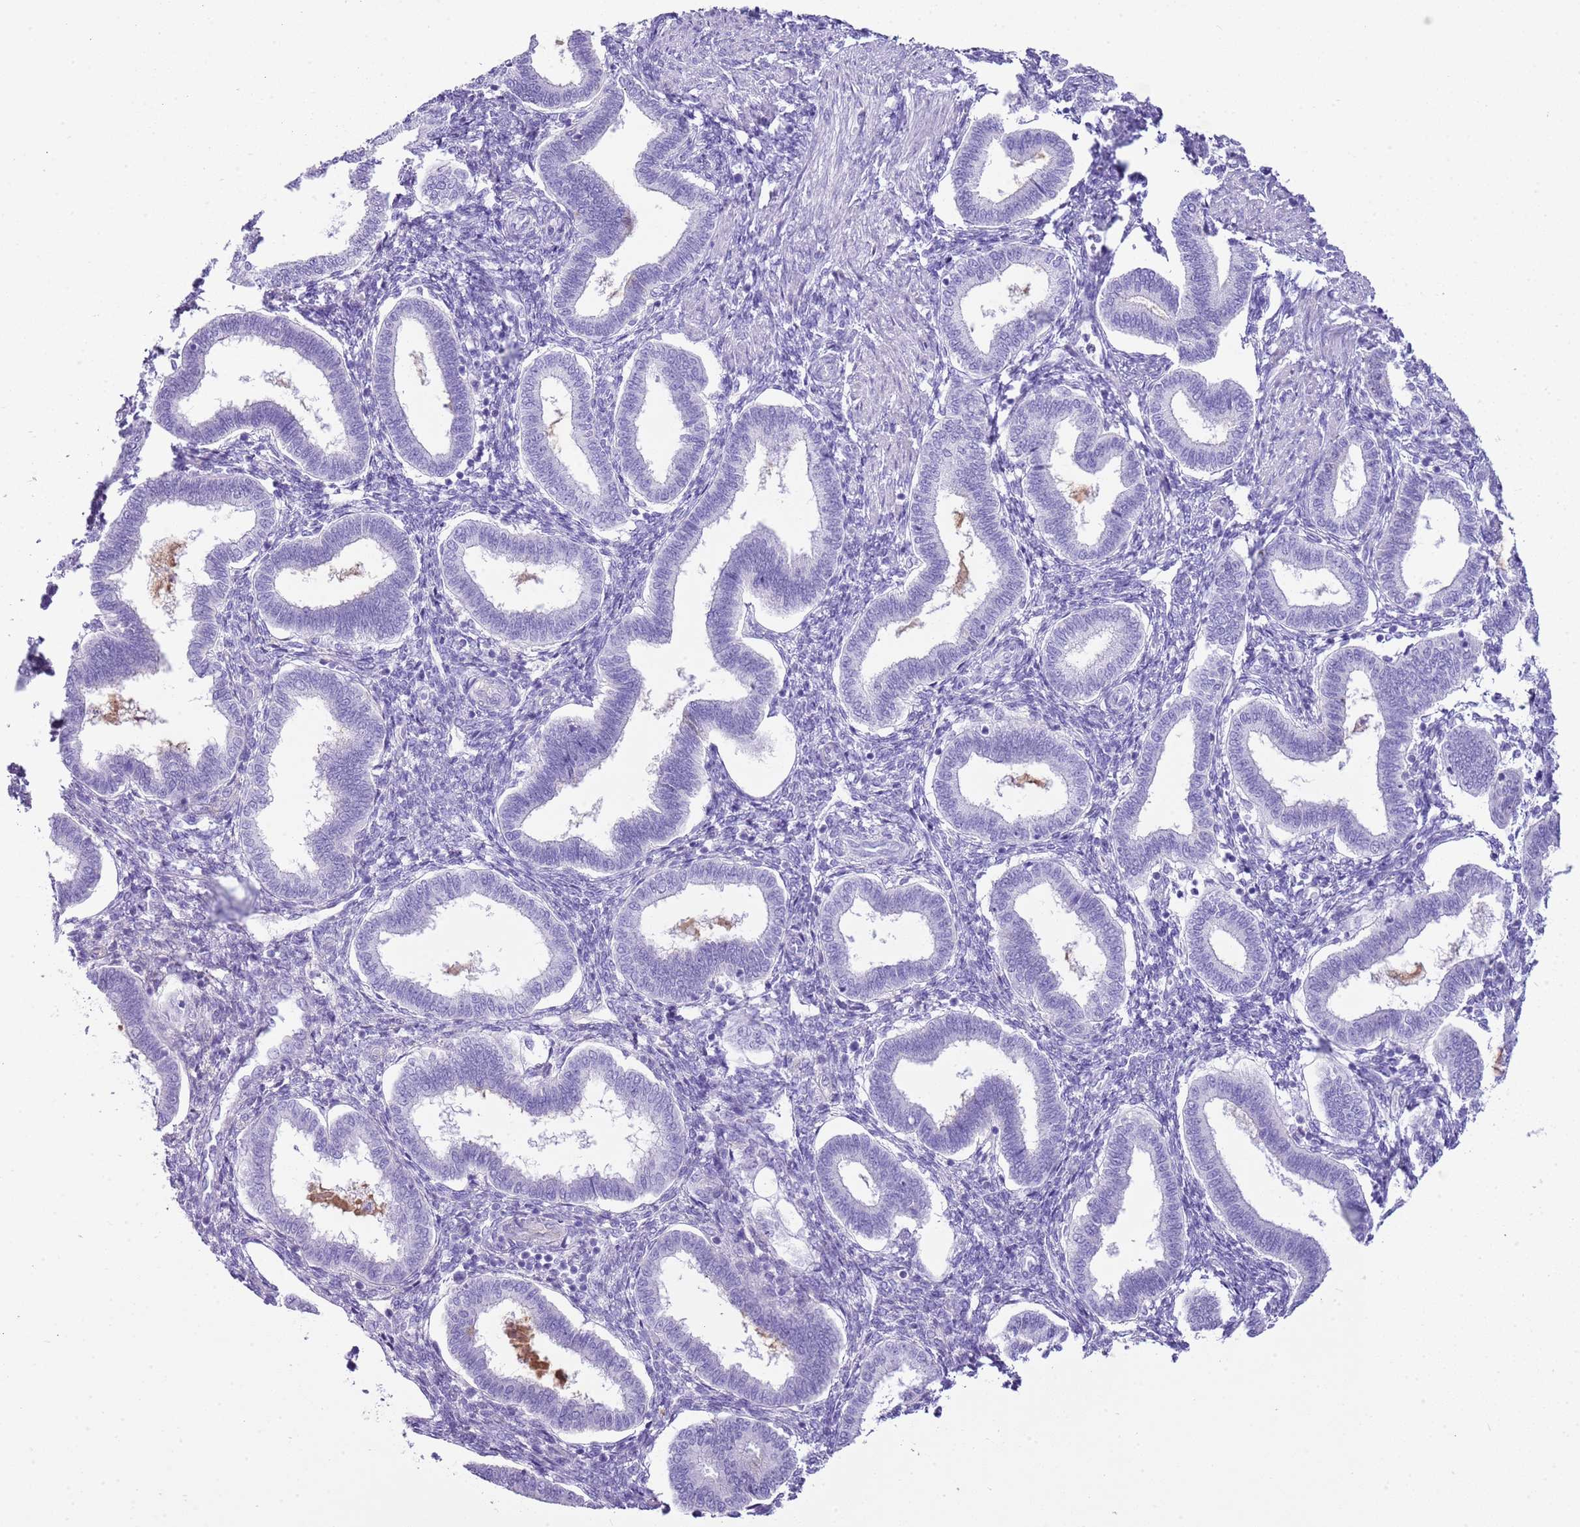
{"staining": {"intensity": "negative", "quantity": "none", "location": "none"}, "tissue": "endometrium", "cell_type": "Cells in endometrial stroma", "image_type": "normal", "snomed": [{"axis": "morphology", "description": "Normal tissue, NOS"}, {"axis": "topography", "description": "Endometrium"}], "caption": "High magnification brightfield microscopy of benign endometrium stained with DAB (3,3'-diaminobenzidine) (brown) and counterstained with hematoxylin (blue): cells in endometrial stroma show no significant positivity.", "gene": "IGKV3", "patient": {"sex": "female", "age": 24}}